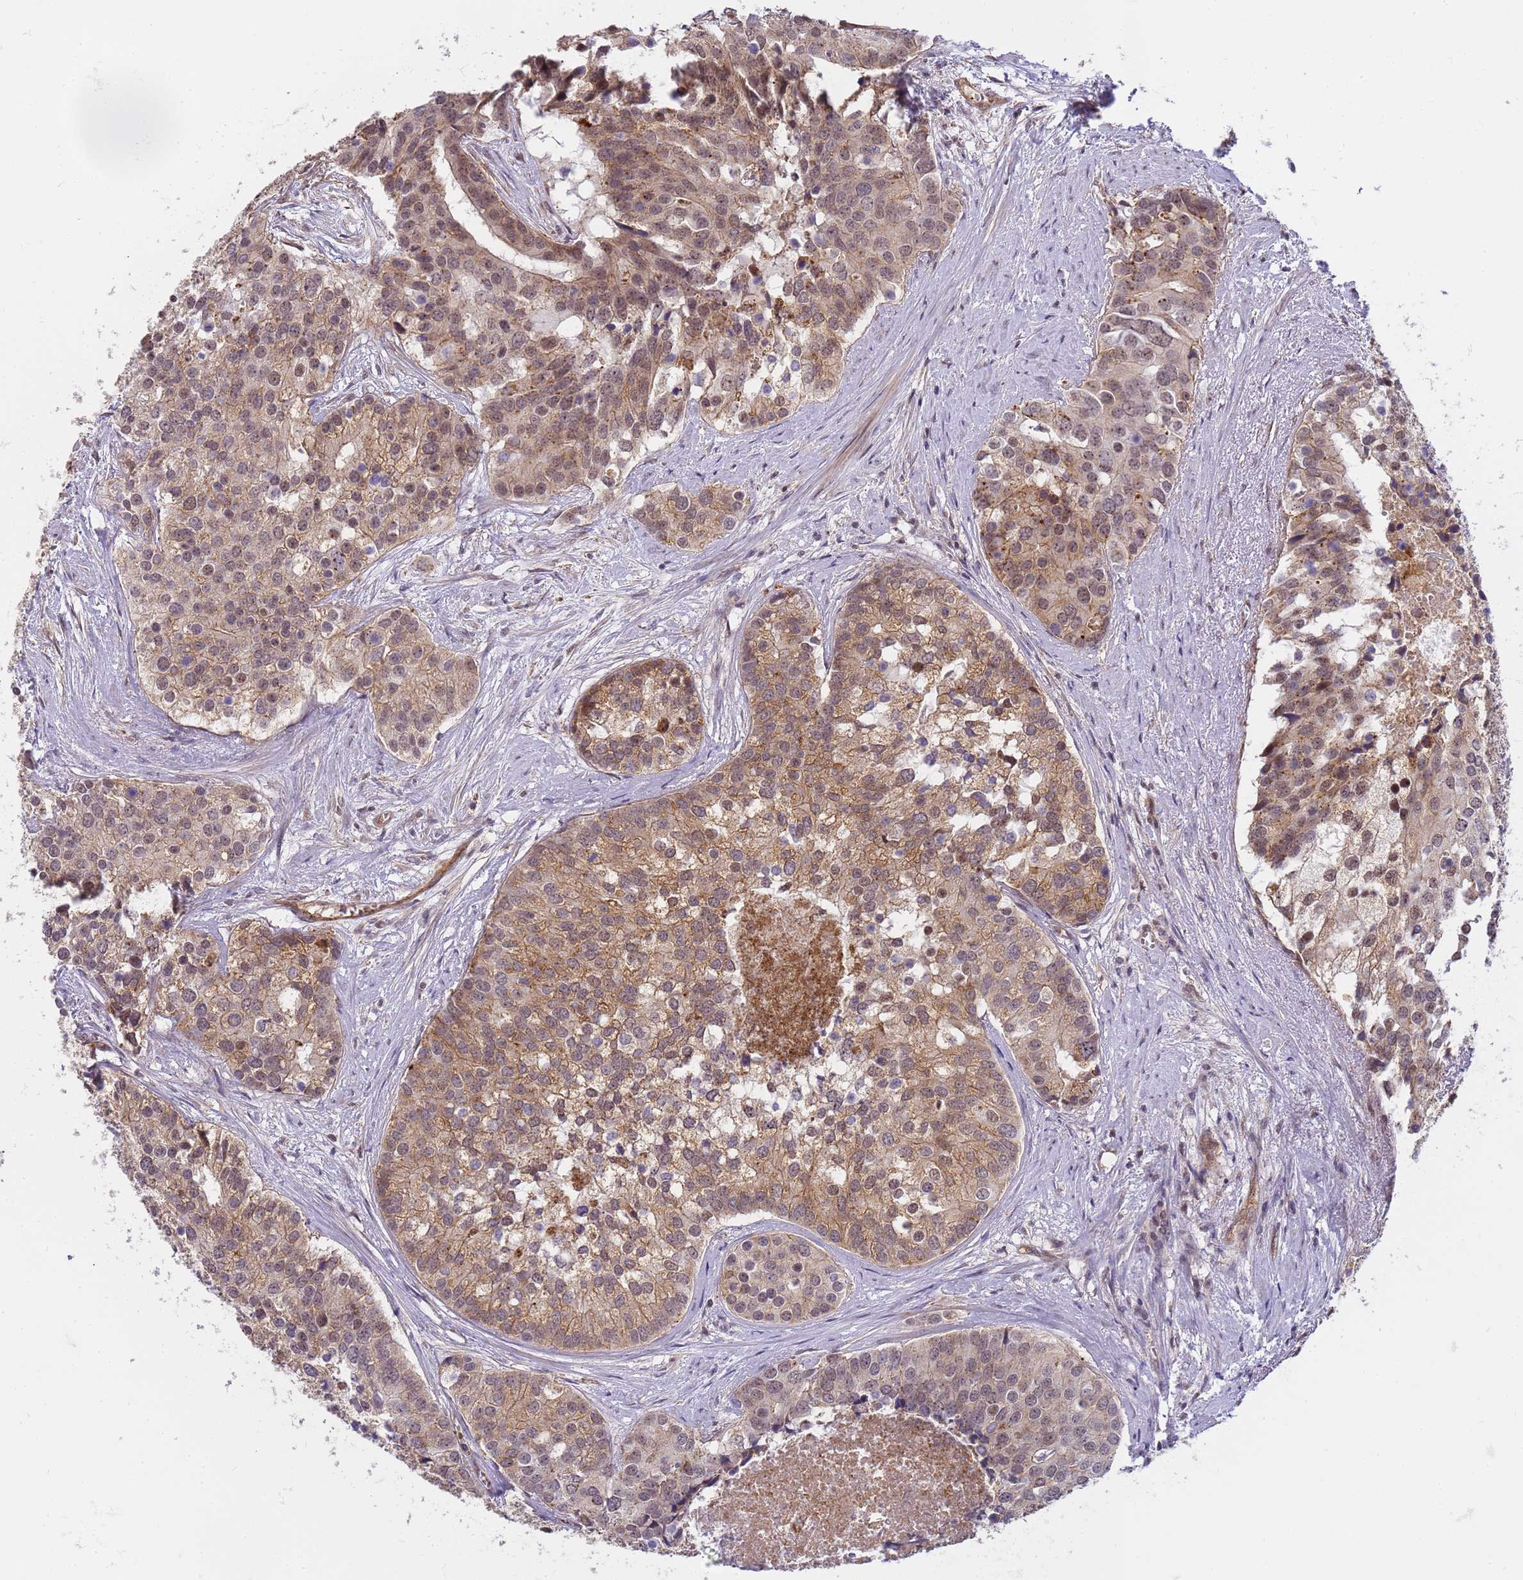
{"staining": {"intensity": "moderate", "quantity": "25%-75%", "location": "cytoplasmic/membranous,nuclear"}, "tissue": "prostate cancer", "cell_type": "Tumor cells", "image_type": "cancer", "snomed": [{"axis": "morphology", "description": "Adenocarcinoma, High grade"}, {"axis": "topography", "description": "Prostate"}], "caption": "There is medium levels of moderate cytoplasmic/membranous and nuclear expression in tumor cells of prostate adenocarcinoma (high-grade), as demonstrated by immunohistochemical staining (brown color).", "gene": "EMC2", "patient": {"sex": "male", "age": 62}}